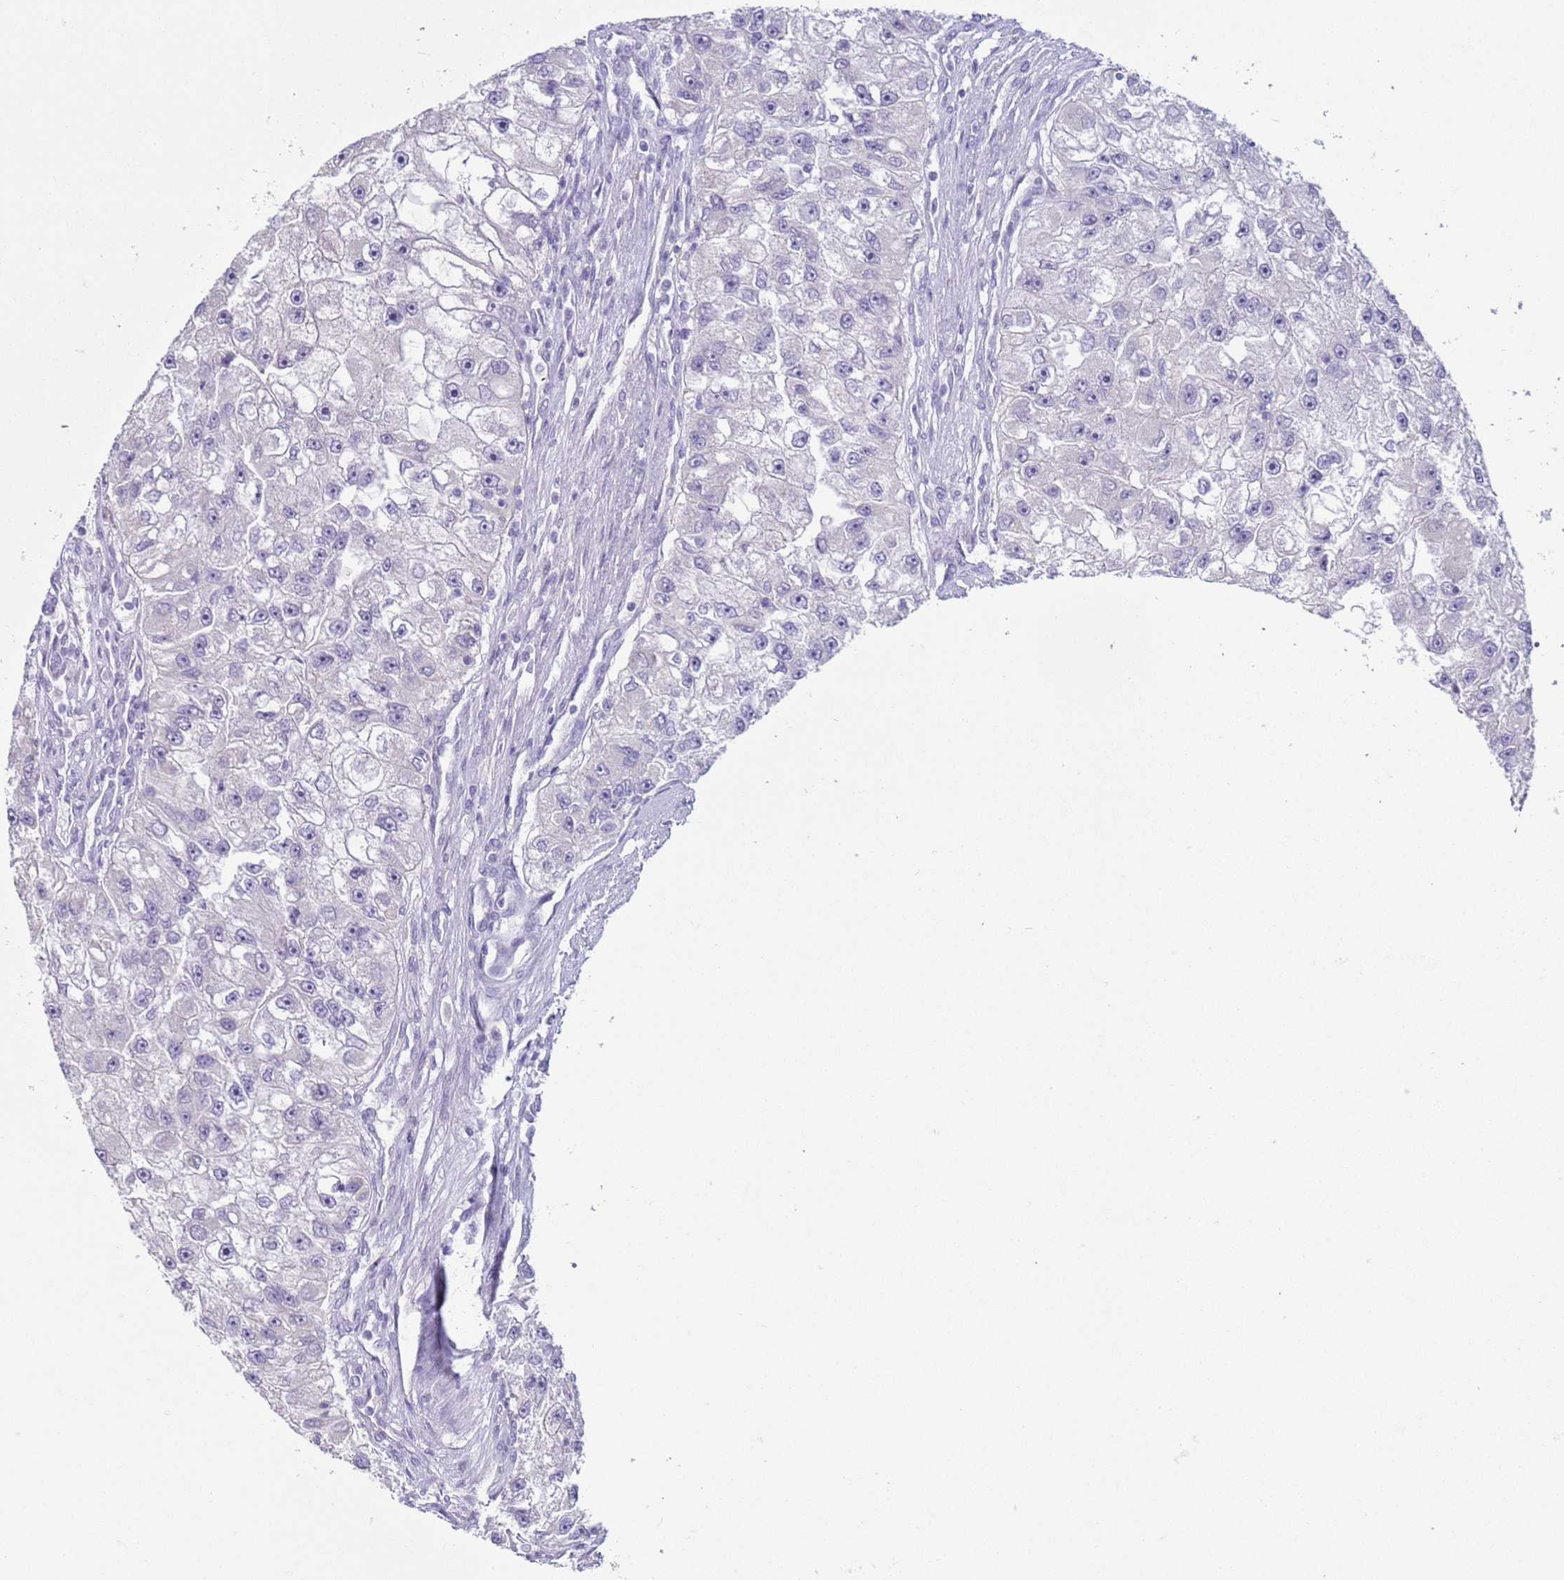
{"staining": {"intensity": "negative", "quantity": "none", "location": "none"}, "tissue": "renal cancer", "cell_type": "Tumor cells", "image_type": "cancer", "snomed": [{"axis": "morphology", "description": "Adenocarcinoma, NOS"}, {"axis": "topography", "description": "Kidney"}], "caption": "An IHC photomicrograph of renal cancer (adenocarcinoma) is shown. There is no staining in tumor cells of renal cancer (adenocarcinoma).", "gene": "NPAP1", "patient": {"sex": "male", "age": 63}}